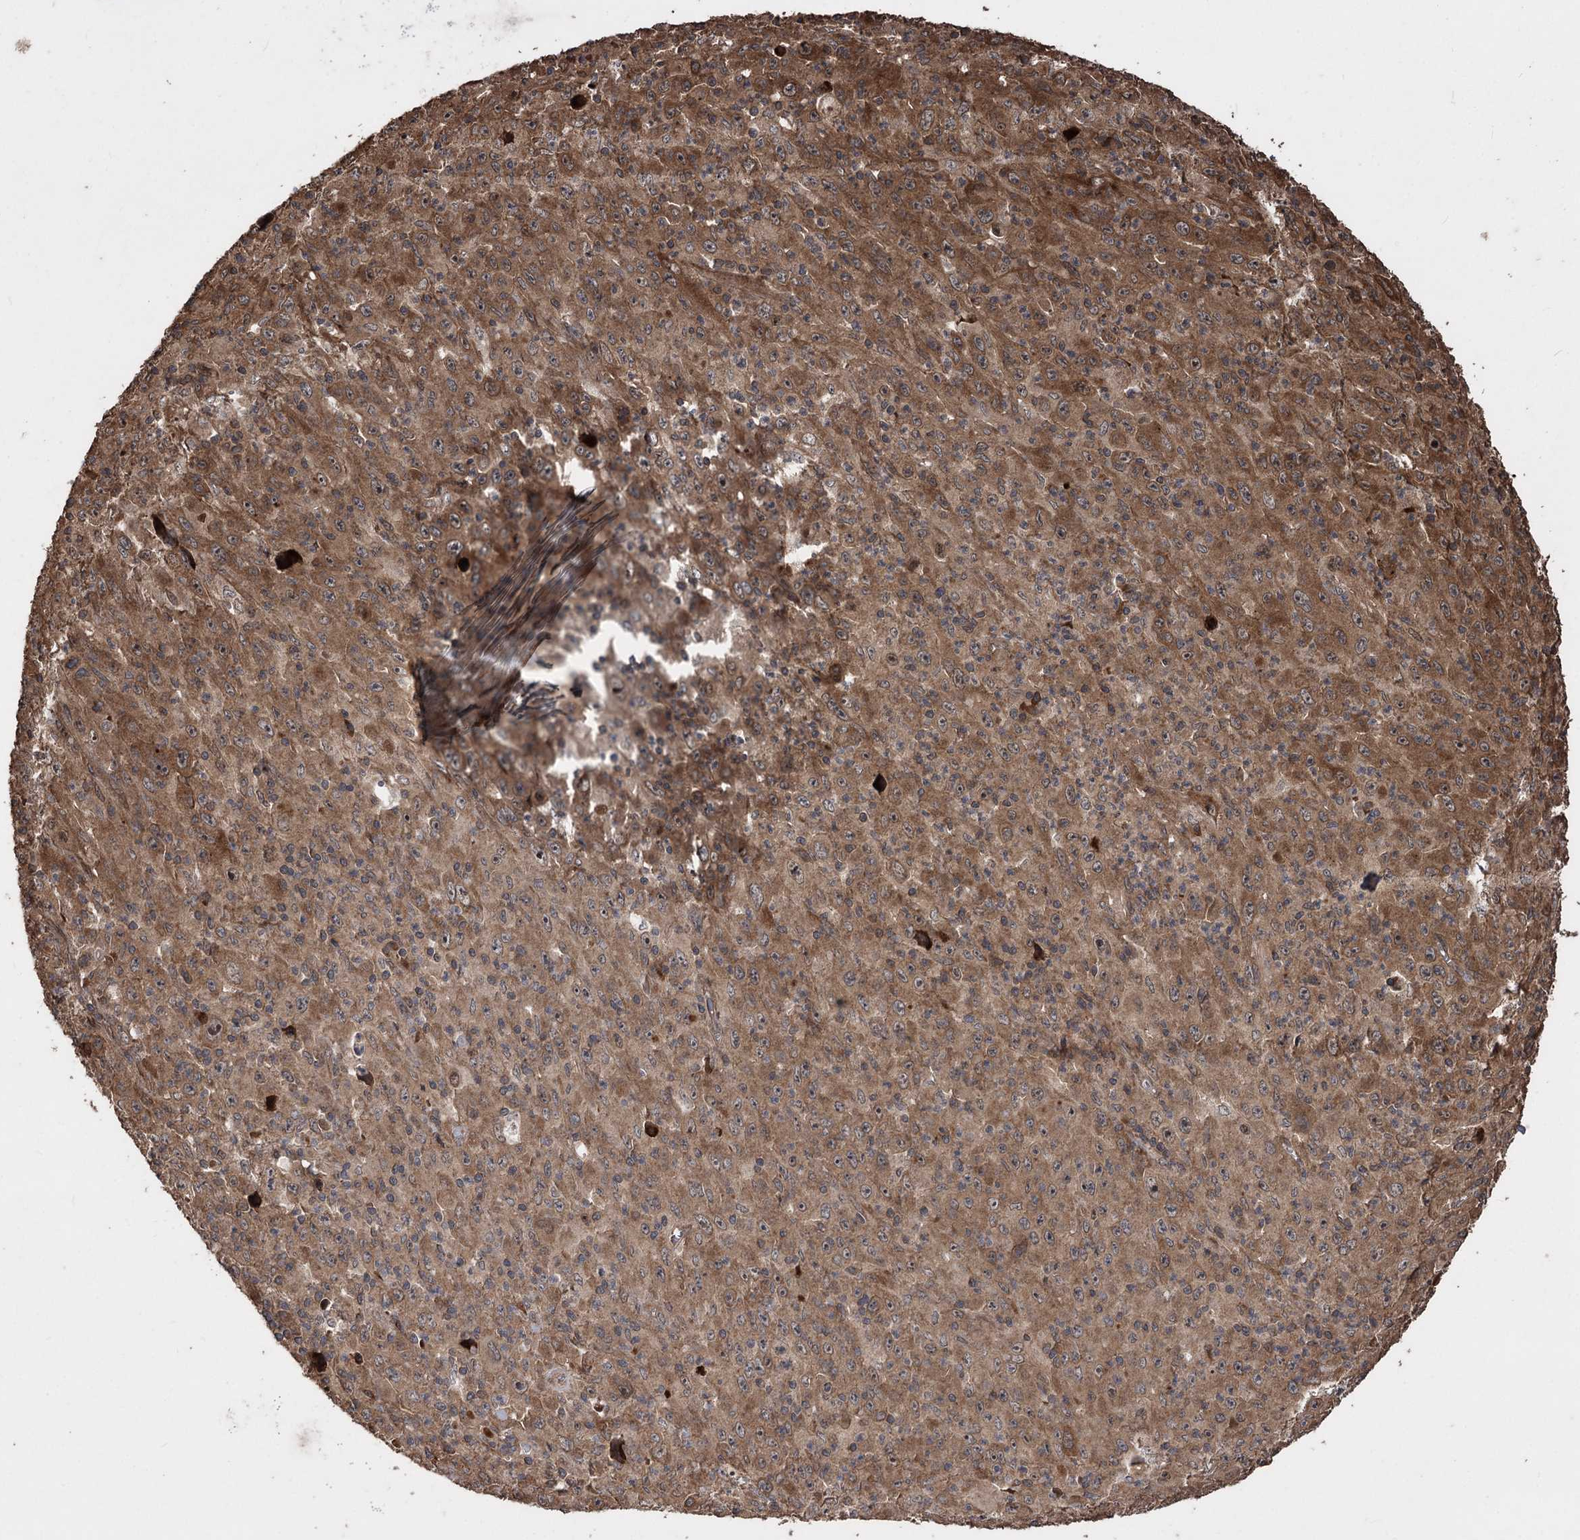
{"staining": {"intensity": "moderate", "quantity": ">75%", "location": "cytoplasmic/membranous"}, "tissue": "melanoma", "cell_type": "Tumor cells", "image_type": "cancer", "snomed": [{"axis": "morphology", "description": "Malignant melanoma, Metastatic site"}, {"axis": "topography", "description": "Skin"}], "caption": "Immunohistochemical staining of malignant melanoma (metastatic site) reveals moderate cytoplasmic/membranous protein staining in approximately >75% of tumor cells.", "gene": "RASSF3", "patient": {"sex": "female", "age": 56}}